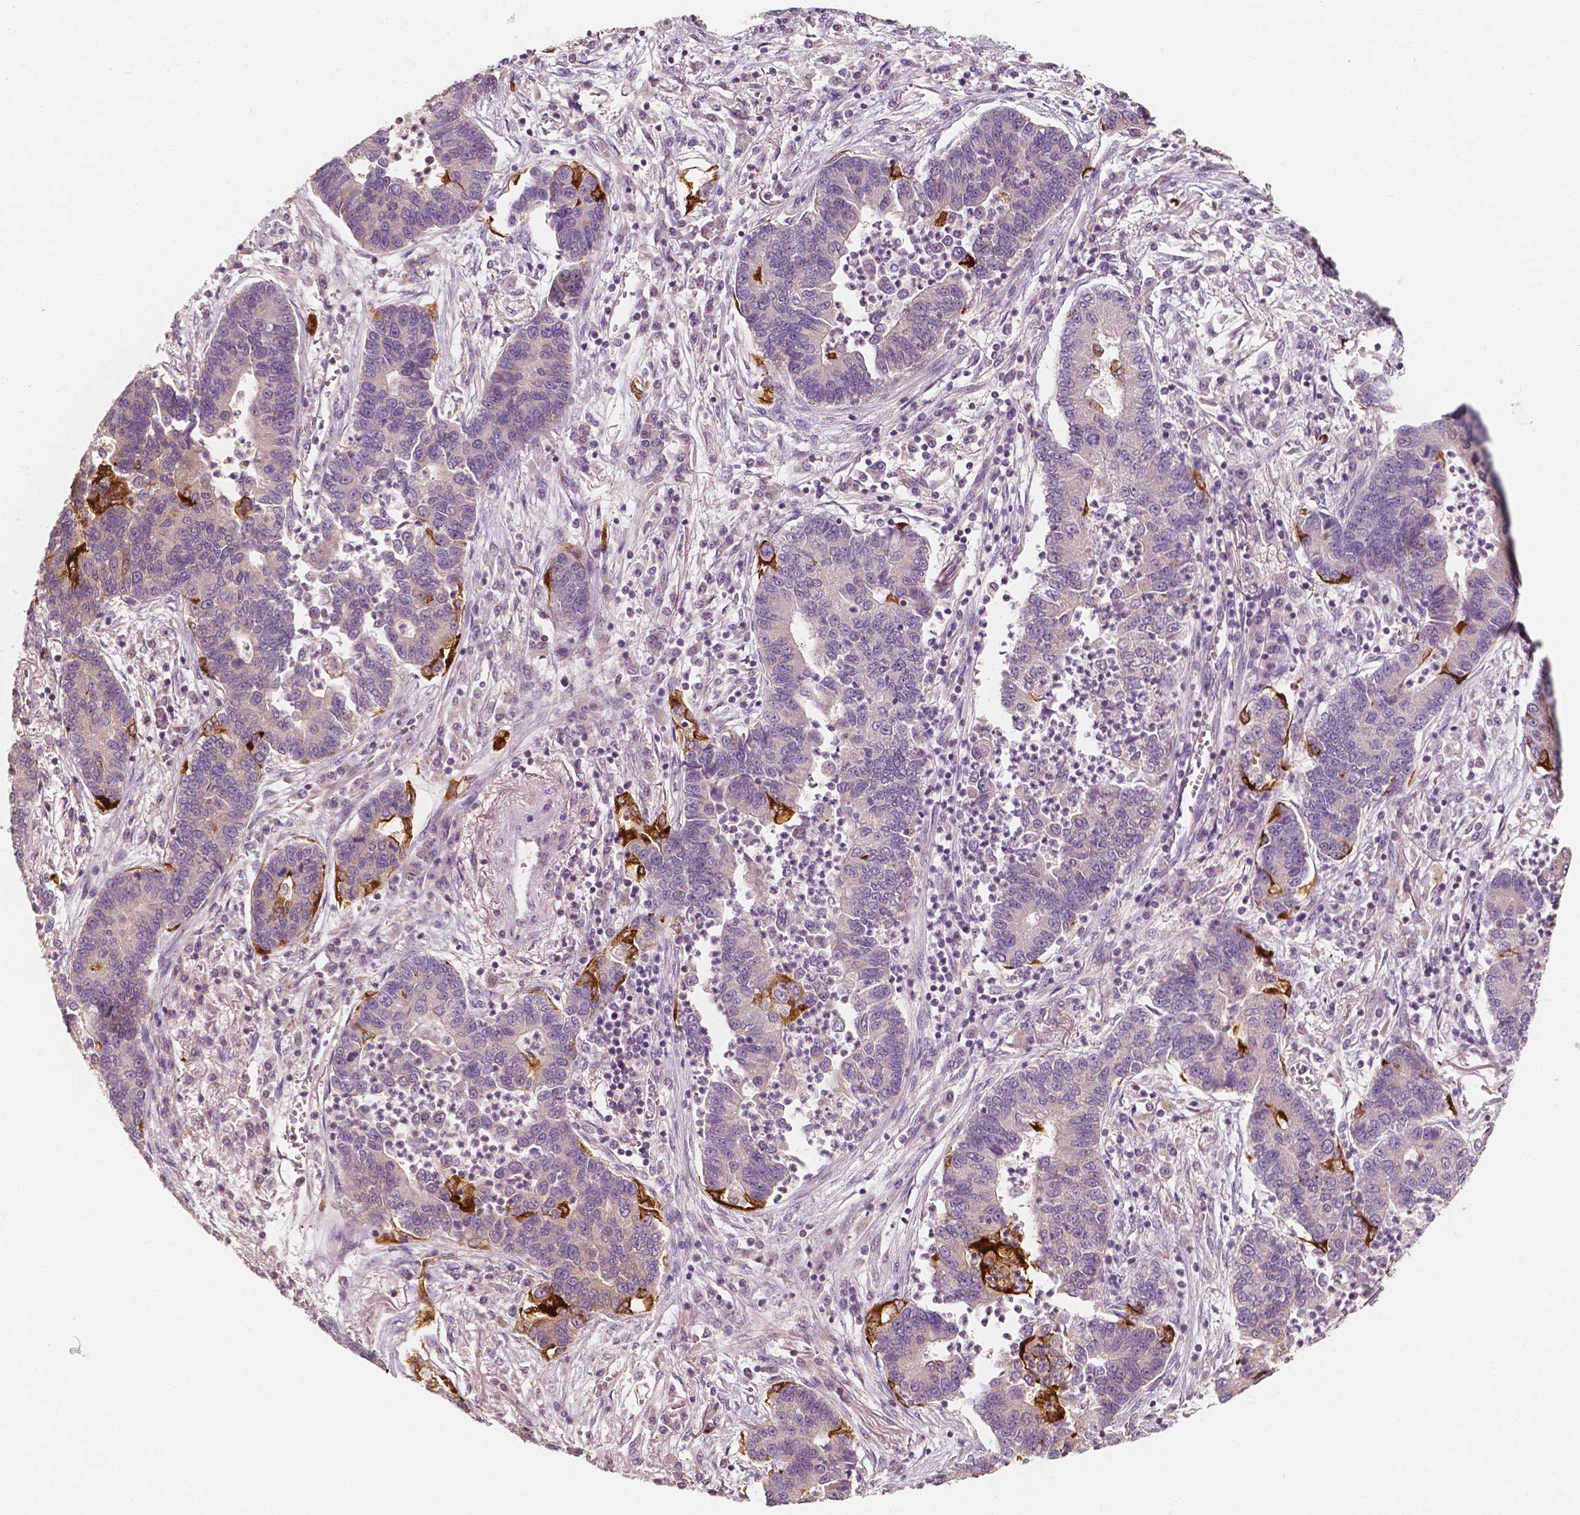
{"staining": {"intensity": "strong", "quantity": "<25%", "location": "cytoplasmic/membranous"}, "tissue": "lung cancer", "cell_type": "Tumor cells", "image_type": "cancer", "snomed": [{"axis": "morphology", "description": "Adenocarcinoma, NOS"}, {"axis": "topography", "description": "Lung"}], "caption": "Immunohistochemical staining of lung adenocarcinoma displays strong cytoplasmic/membranous protein staining in approximately <25% of tumor cells.", "gene": "SHPK", "patient": {"sex": "female", "age": 57}}